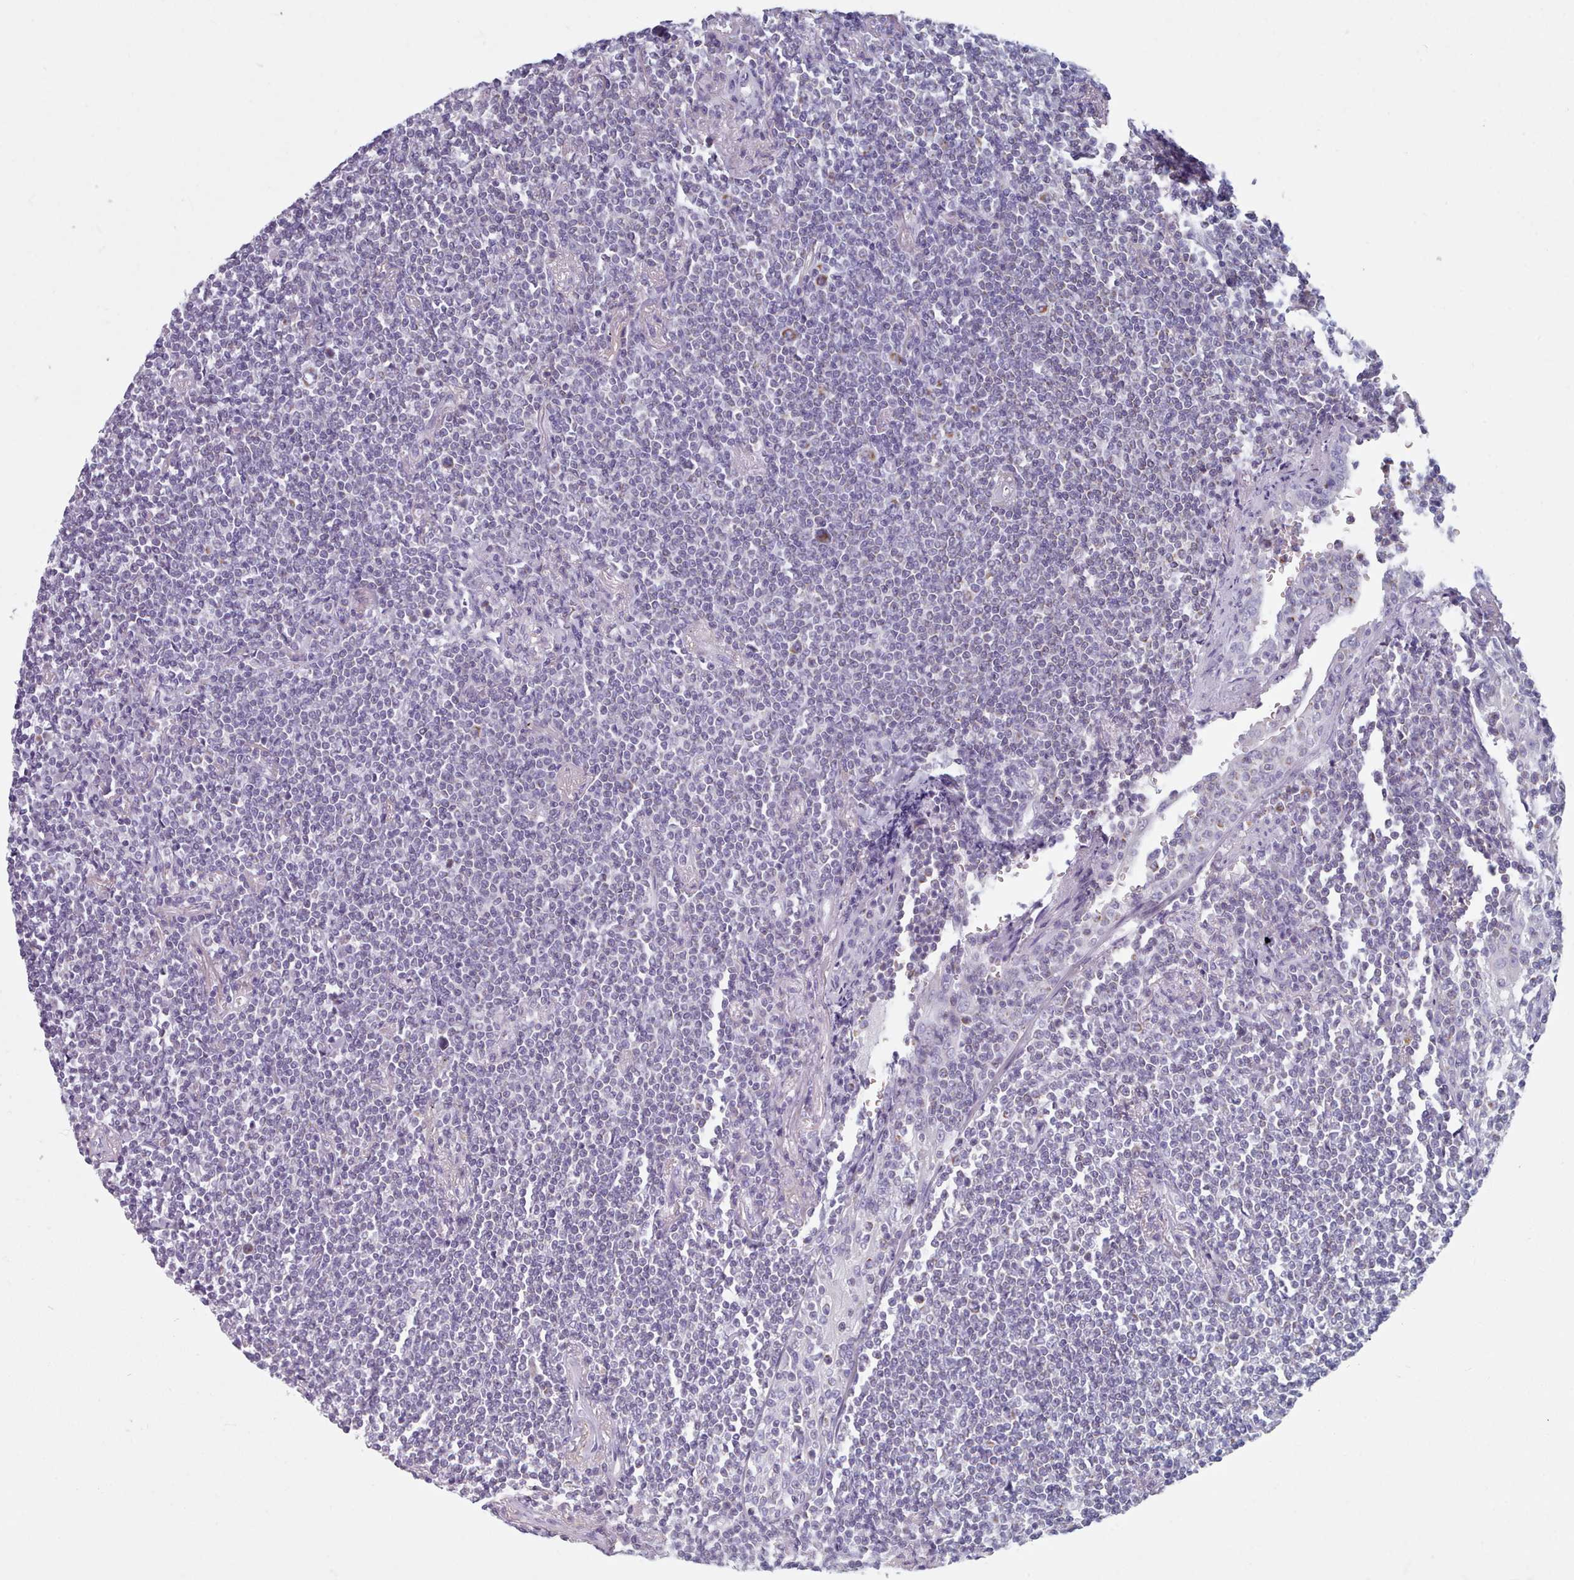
{"staining": {"intensity": "negative", "quantity": "none", "location": "none"}, "tissue": "lymphoma", "cell_type": "Tumor cells", "image_type": "cancer", "snomed": [{"axis": "morphology", "description": "Malignant lymphoma, non-Hodgkin's type, Low grade"}, {"axis": "topography", "description": "Lung"}], "caption": "High magnification brightfield microscopy of lymphoma stained with DAB (brown) and counterstained with hematoxylin (blue): tumor cells show no significant expression.", "gene": "HAO1", "patient": {"sex": "female", "age": 71}}